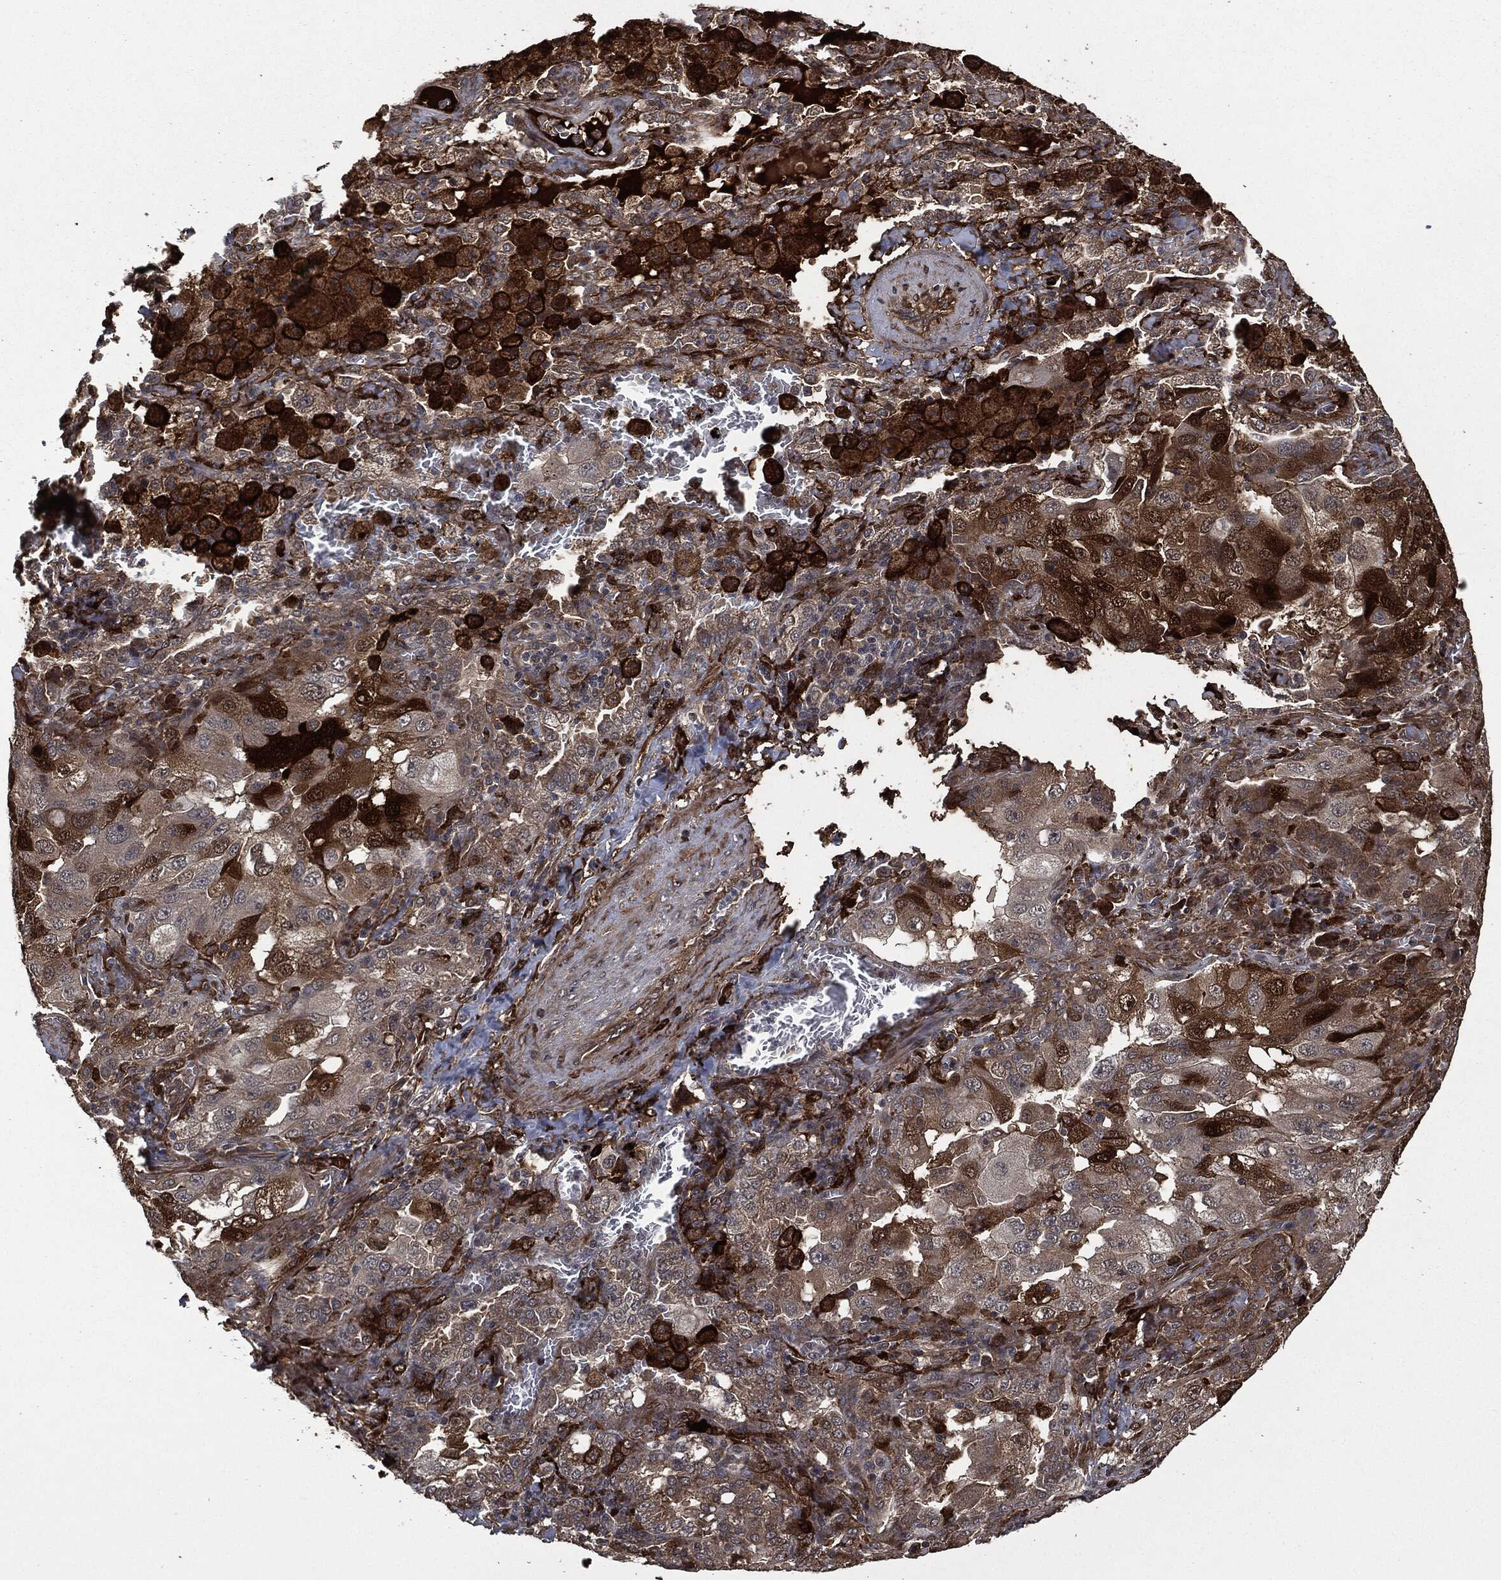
{"staining": {"intensity": "strong", "quantity": "<25%", "location": "cytoplasmic/membranous"}, "tissue": "lung cancer", "cell_type": "Tumor cells", "image_type": "cancer", "snomed": [{"axis": "morphology", "description": "Adenocarcinoma, NOS"}, {"axis": "topography", "description": "Lung"}], "caption": "Immunohistochemistry (IHC) (DAB) staining of human lung adenocarcinoma demonstrates strong cytoplasmic/membranous protein positivity in approximately <25% of tumor cells. The protein is shown in brown color, while the nuclei are stained blue.", "gene": "CRABP2", "patient": {"sex": "female", "age": 61}}